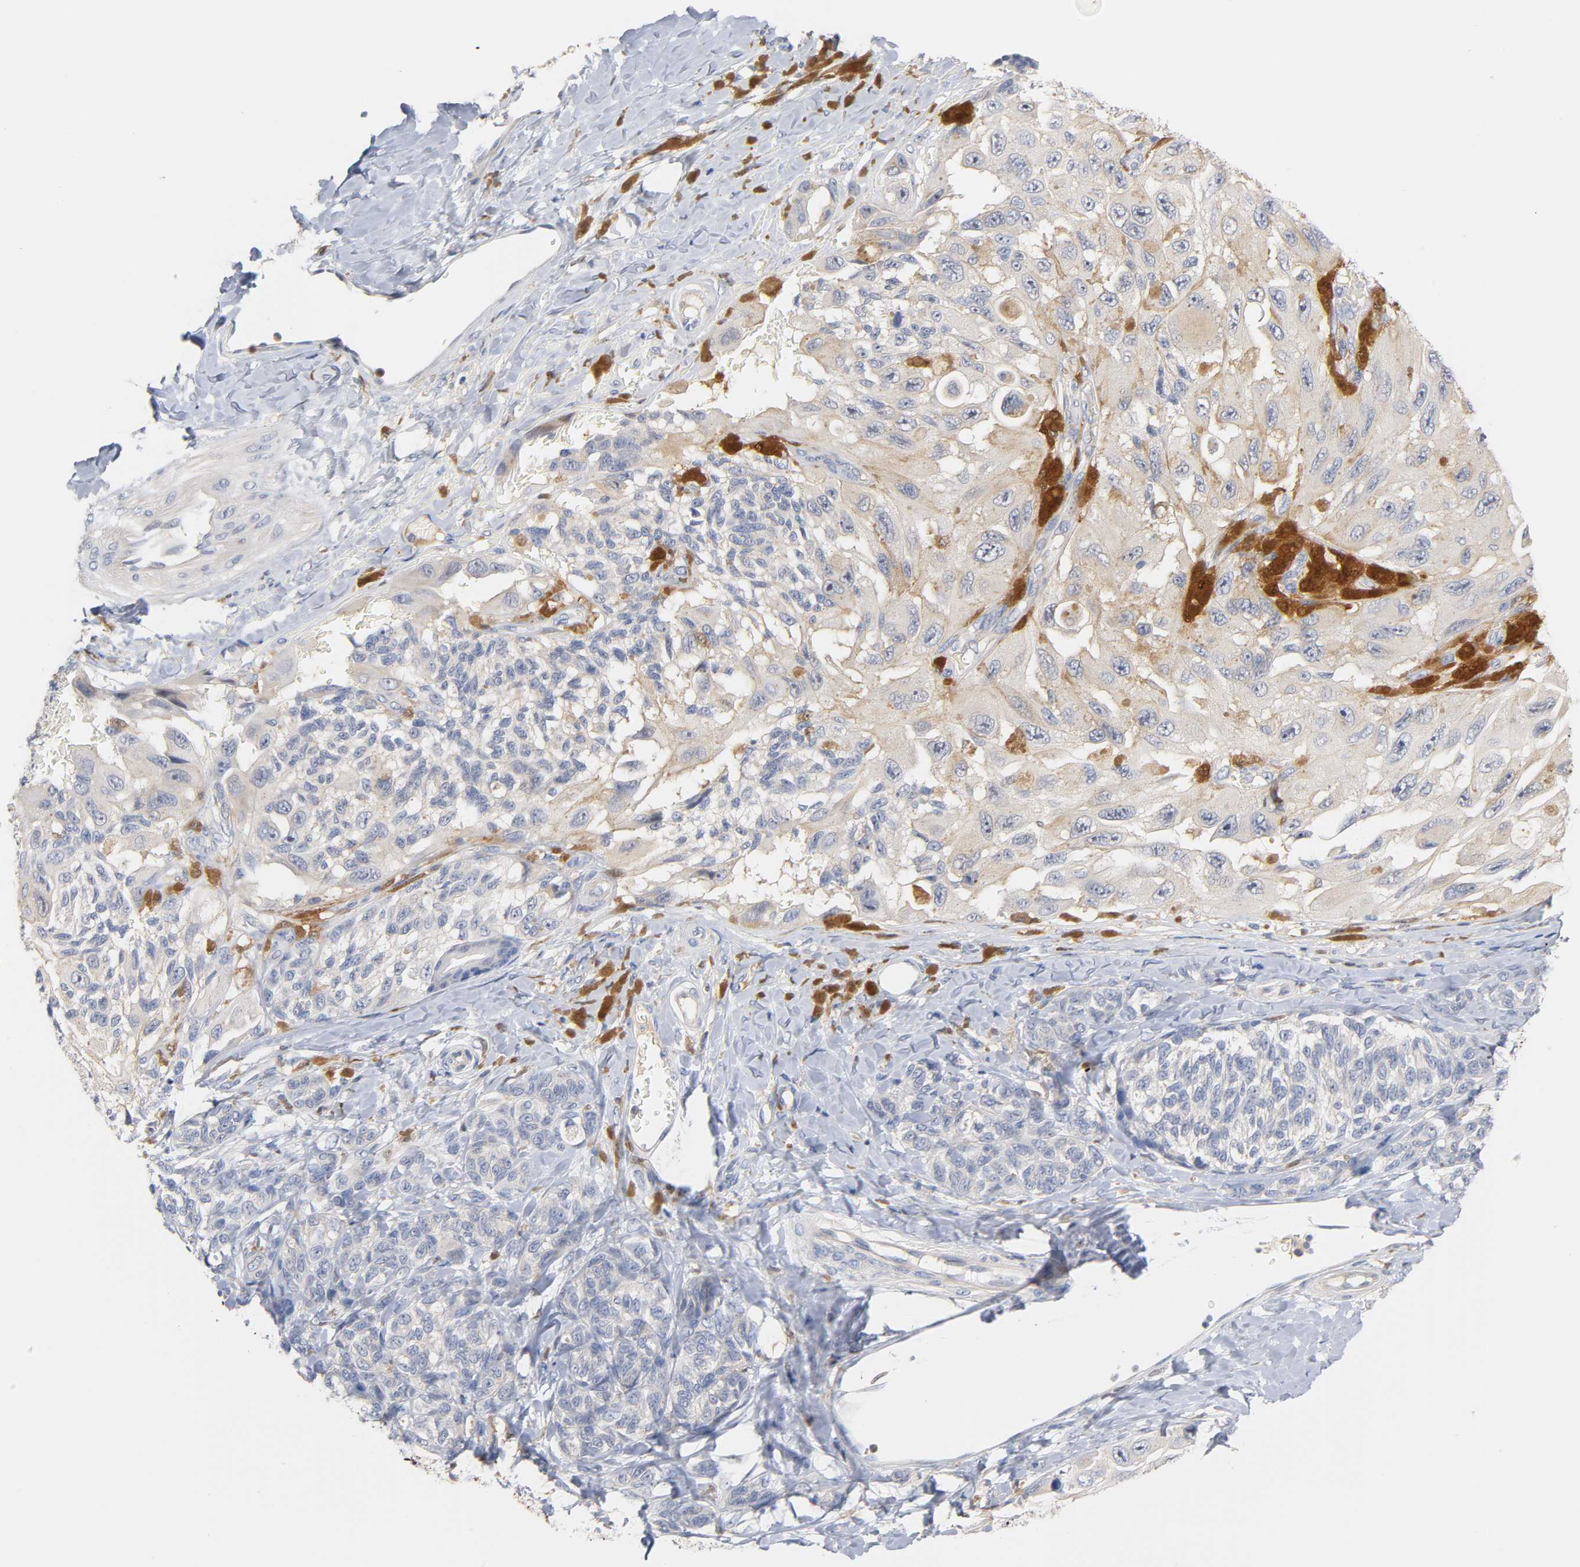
{"staining": {"intensity": "weak", "quantity": "25%-75%", "location": "cytoplasmic/membranous"}, "tissue": "melanoma", "cell_type": "Tumor cells", "image_type": "cancer", "snomed": [{"axis": "morphology", "description": "Malignant melanoma, NOS"}, {"axis": "topography", "description": "Skin"}], "caption": "Tumor cells show weak cytoplasmic/membranous expression in approximately 25%-75% of cells in malignant melanoma.", "gene": "IL18", "patient": {"sex": "female", "age": 73}}